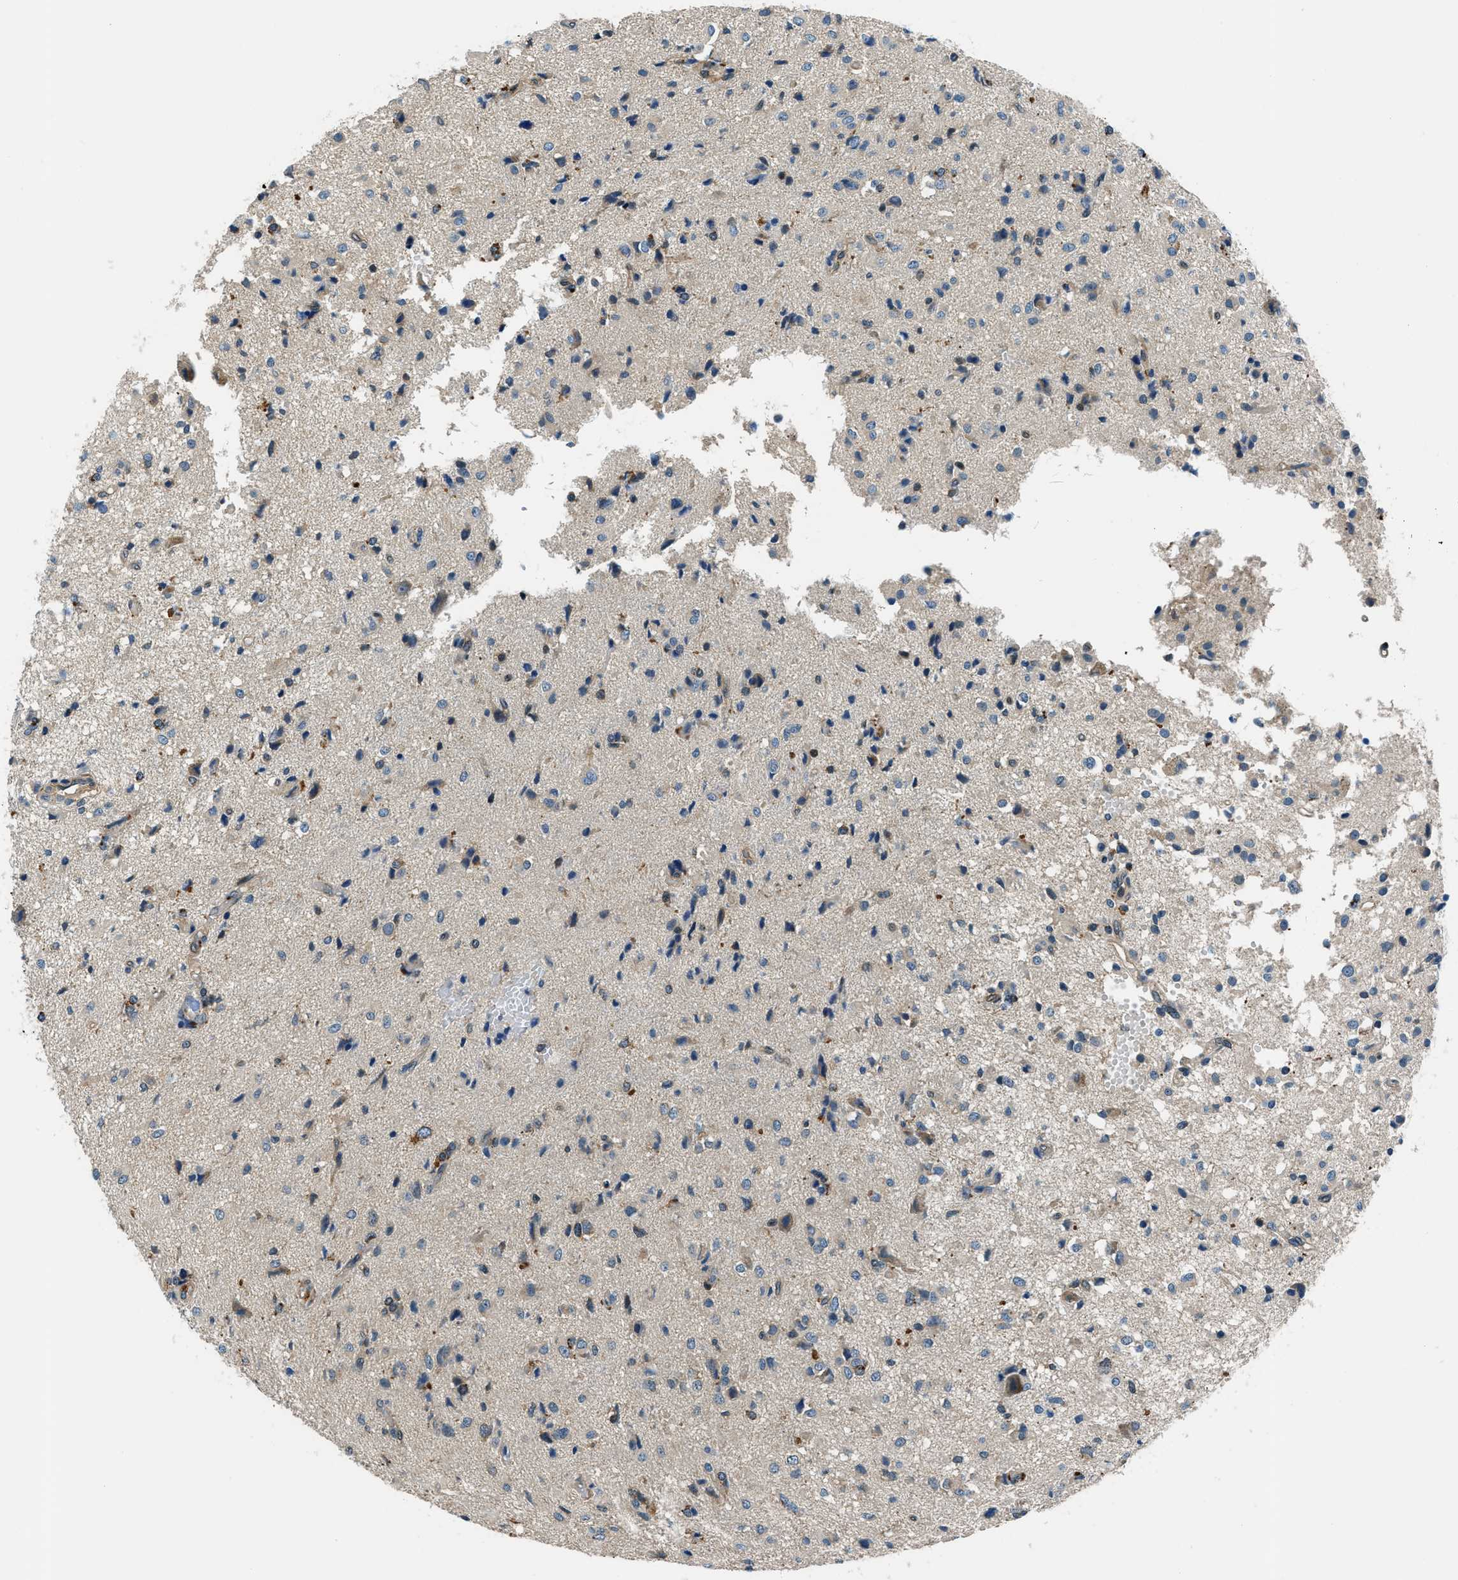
{"staining": {"intensity": "weak", "quantity": "<25%", "location": "cytoplasmic/membranous"}, "tissue": "glioma", "cell_type": "Tumor cells", "image_type": "cancer", "snomed": [{"axis": "morphology", "description": "Glioma, malignant, High grade"}, {"axis": "topography", "description": "Brain"}], "caption": "A photomicrograph of human high-grade glioma (malignant) is negative for staining in tumor cells.", "gene": "SLC19A2", "patient": {"sex": "female", "age": 59}}